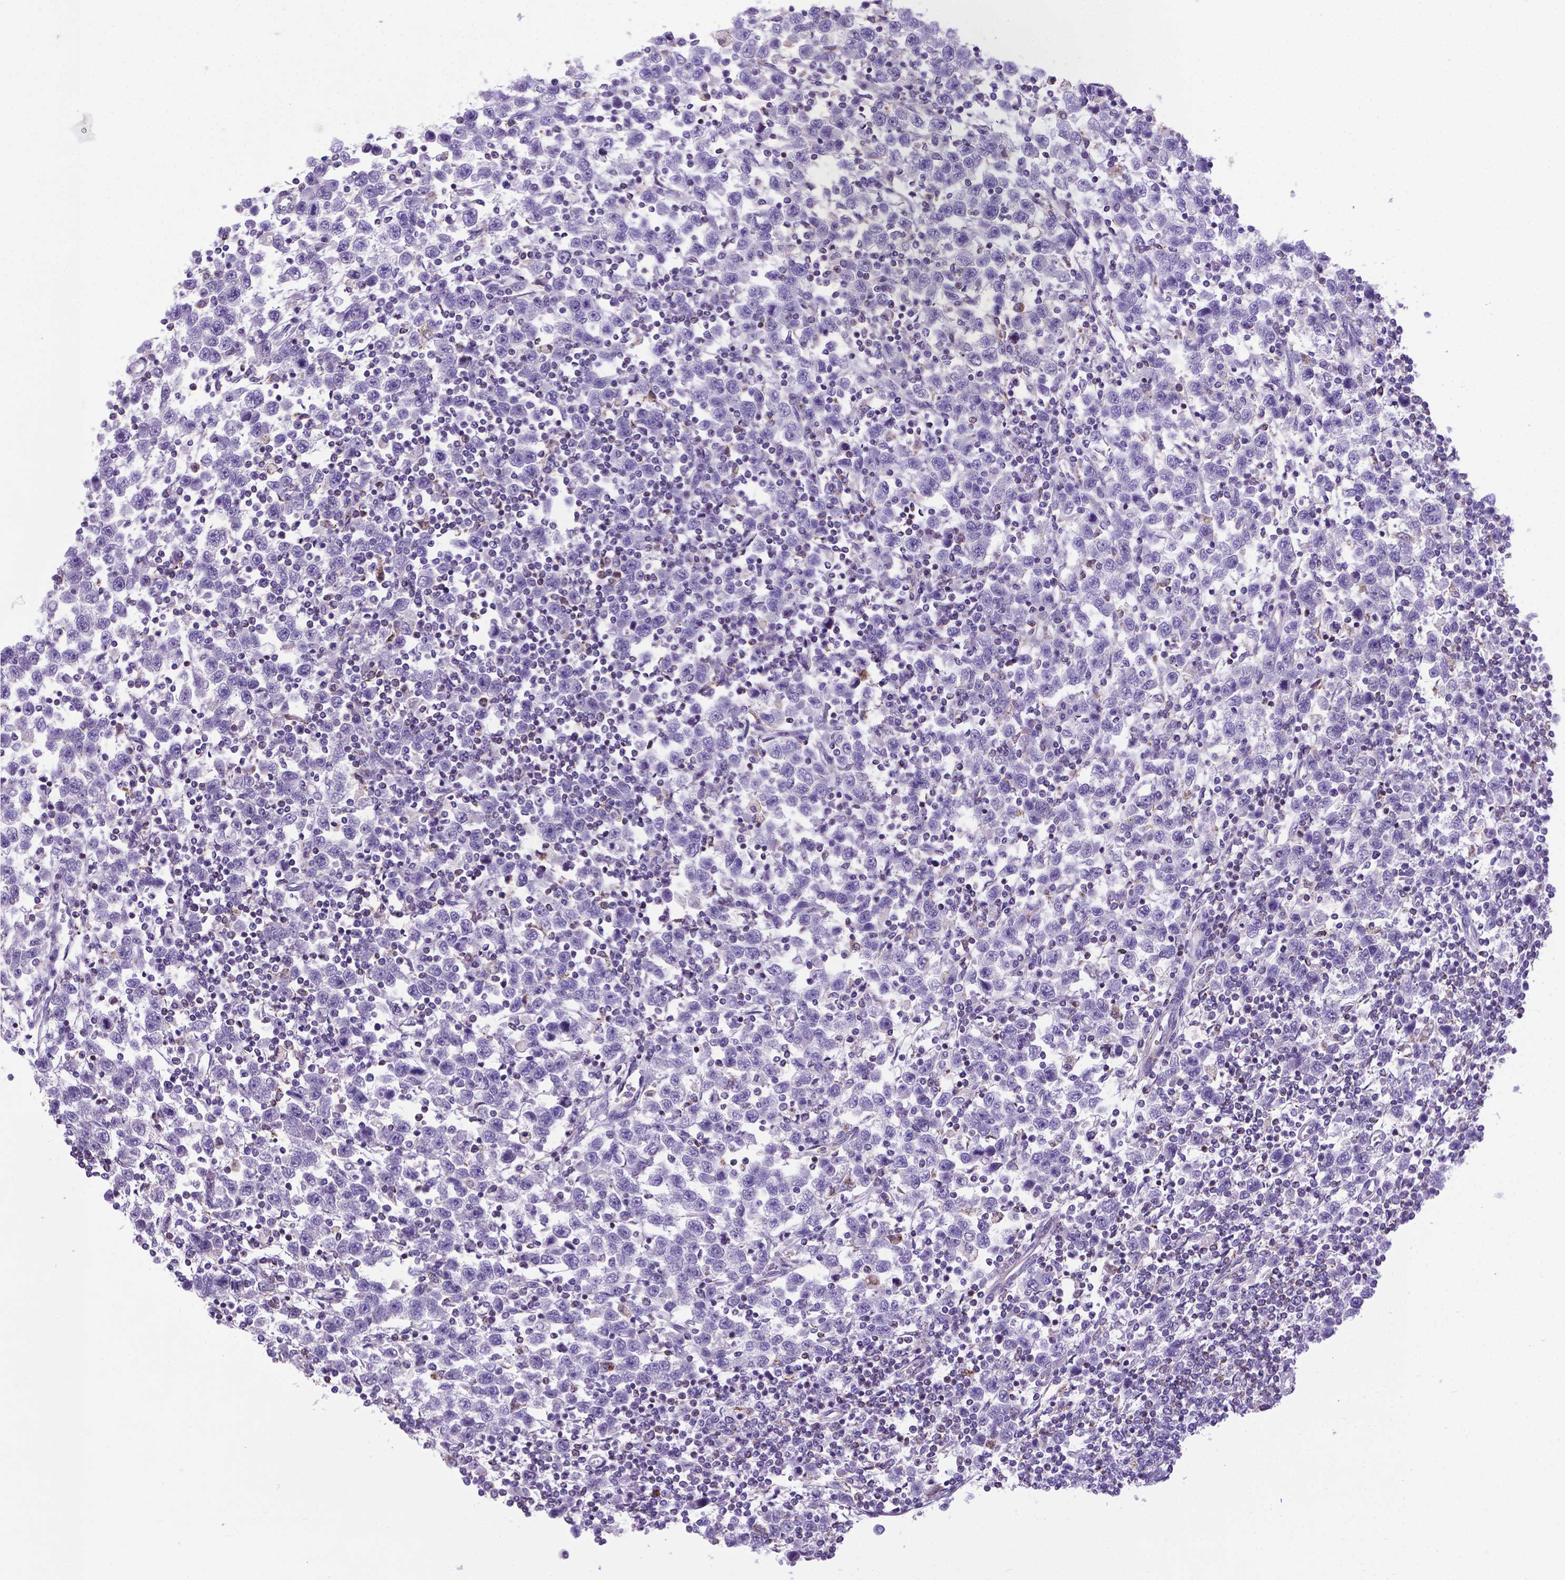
{"staining": {"intensity": "negative", "quantity": "none", "location": "none"}, "tissue": "testis cancer", "cell_type": "Tumor cells", "image_type": "cancer", "snomed": [{"axis": "morphology", "description": "Normal tissue, NOS"}, {"axis": "morphology", "description": "Seminoma, NOS"}, {"axis": "topography", "description": "Testis"}, {"axis": "topography", "description": "Epididymis"}], "caption": "Immunohistochemistry photomicrograph of neoplastic tissue: human testis seminoma stained with DAB demonstrates no significant protein positivity in tumor cells. Nuclei are stained in blue.", "gene": "POU3F3", "patient": {"sex": "male", "age": 34}}